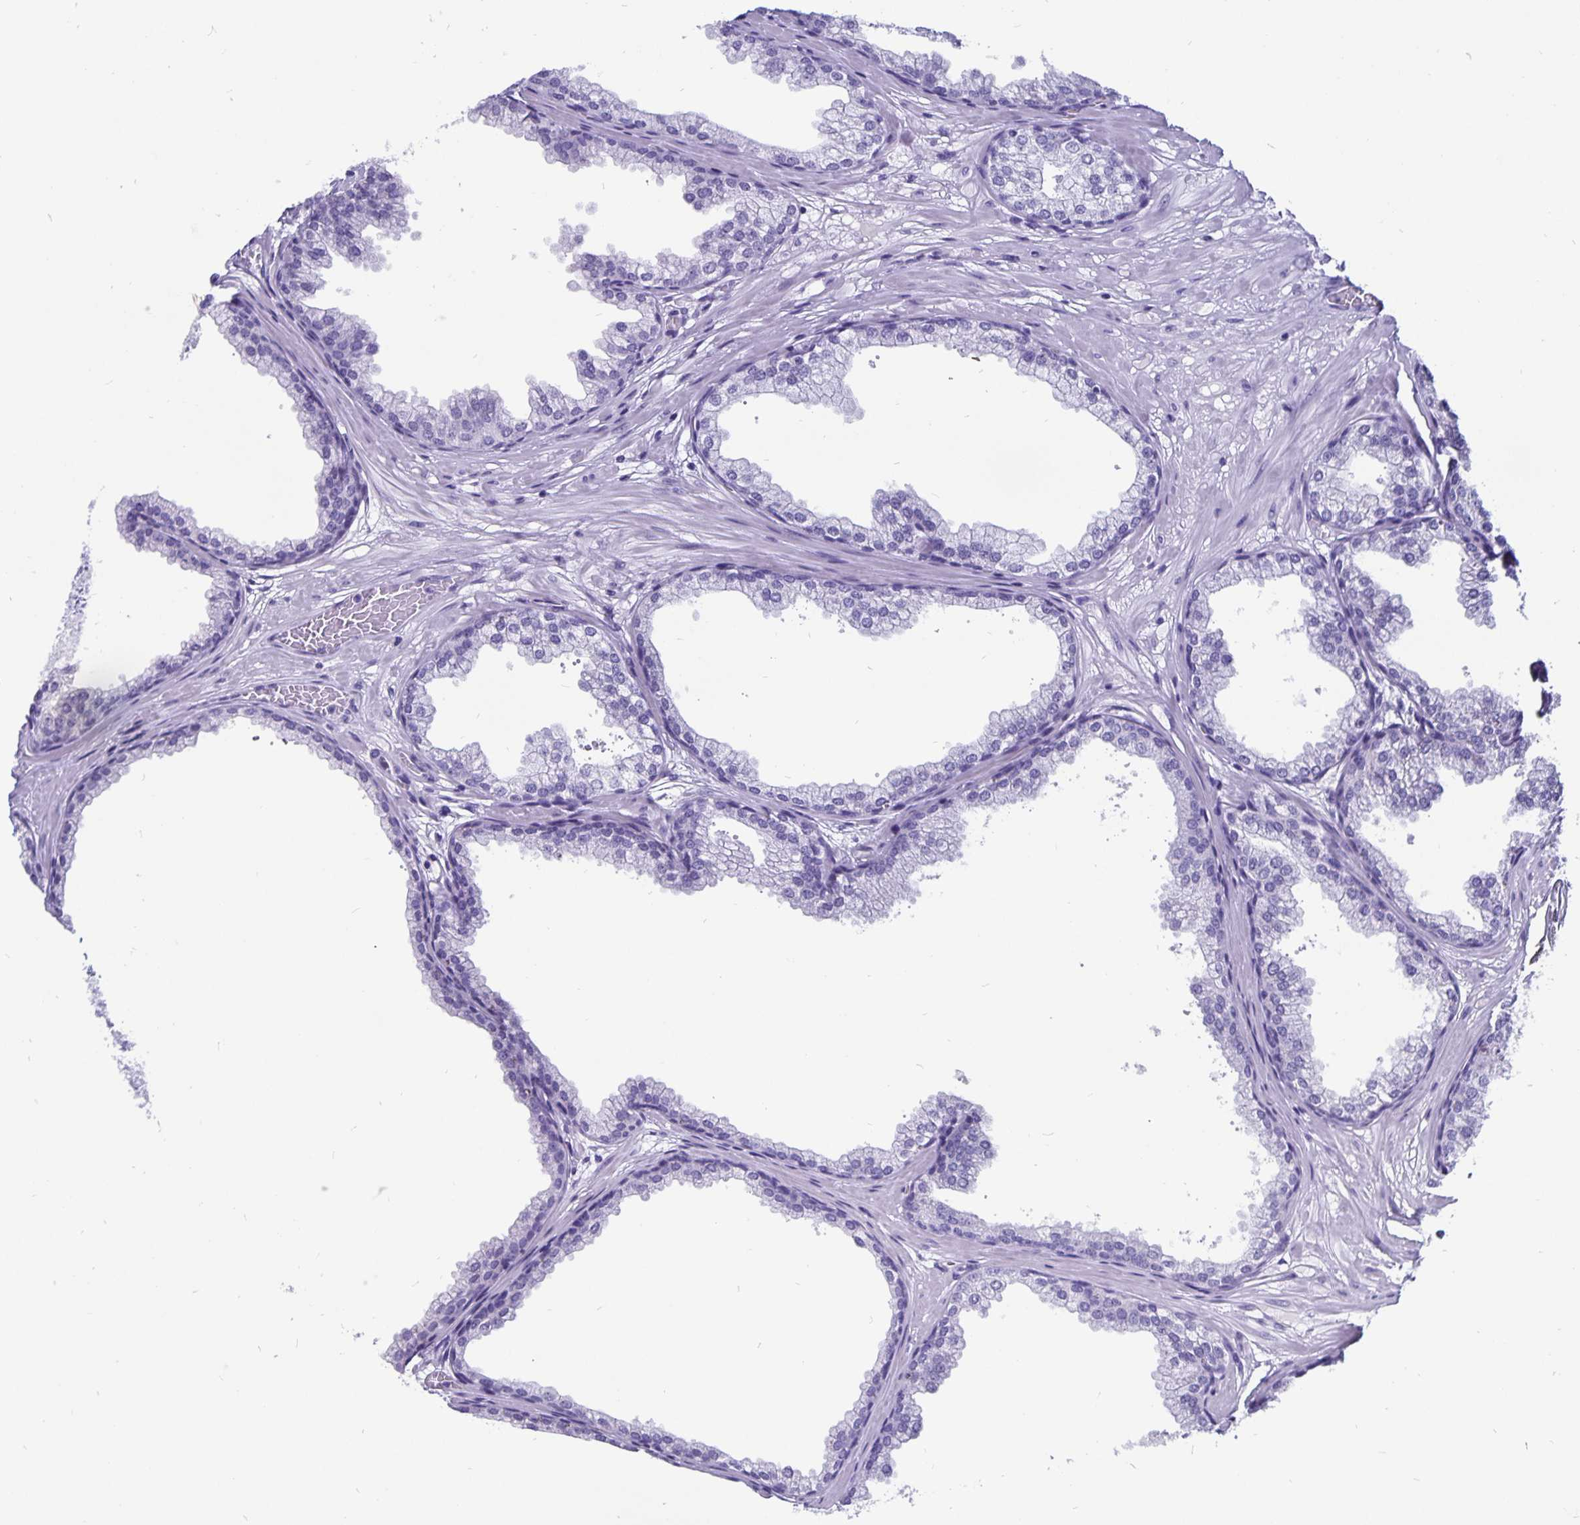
{"staining": {"intensity": "negative", "quantity": "none", "location": "none"}, "tissue": "prostate", "cell_type": "Glandular cells", "image_type": "normal", "snomed": [{"axis": "morphology", "description": "Normal tissue, NOS"}, {"axis": "topography", "description": "Prostate"}], "caption": "Protein analysis of benign prostate exhibits no significant expression in glandular cells. The staining was performed using DAB (3,3'-diaminobenzidine) to visualize the protein expression in brown, while the nuclei were stained in blue with hematoxylin (Magnification: 20x).", "gene": "ODF3B", "patient": {"sex": "male", "age": 37}}